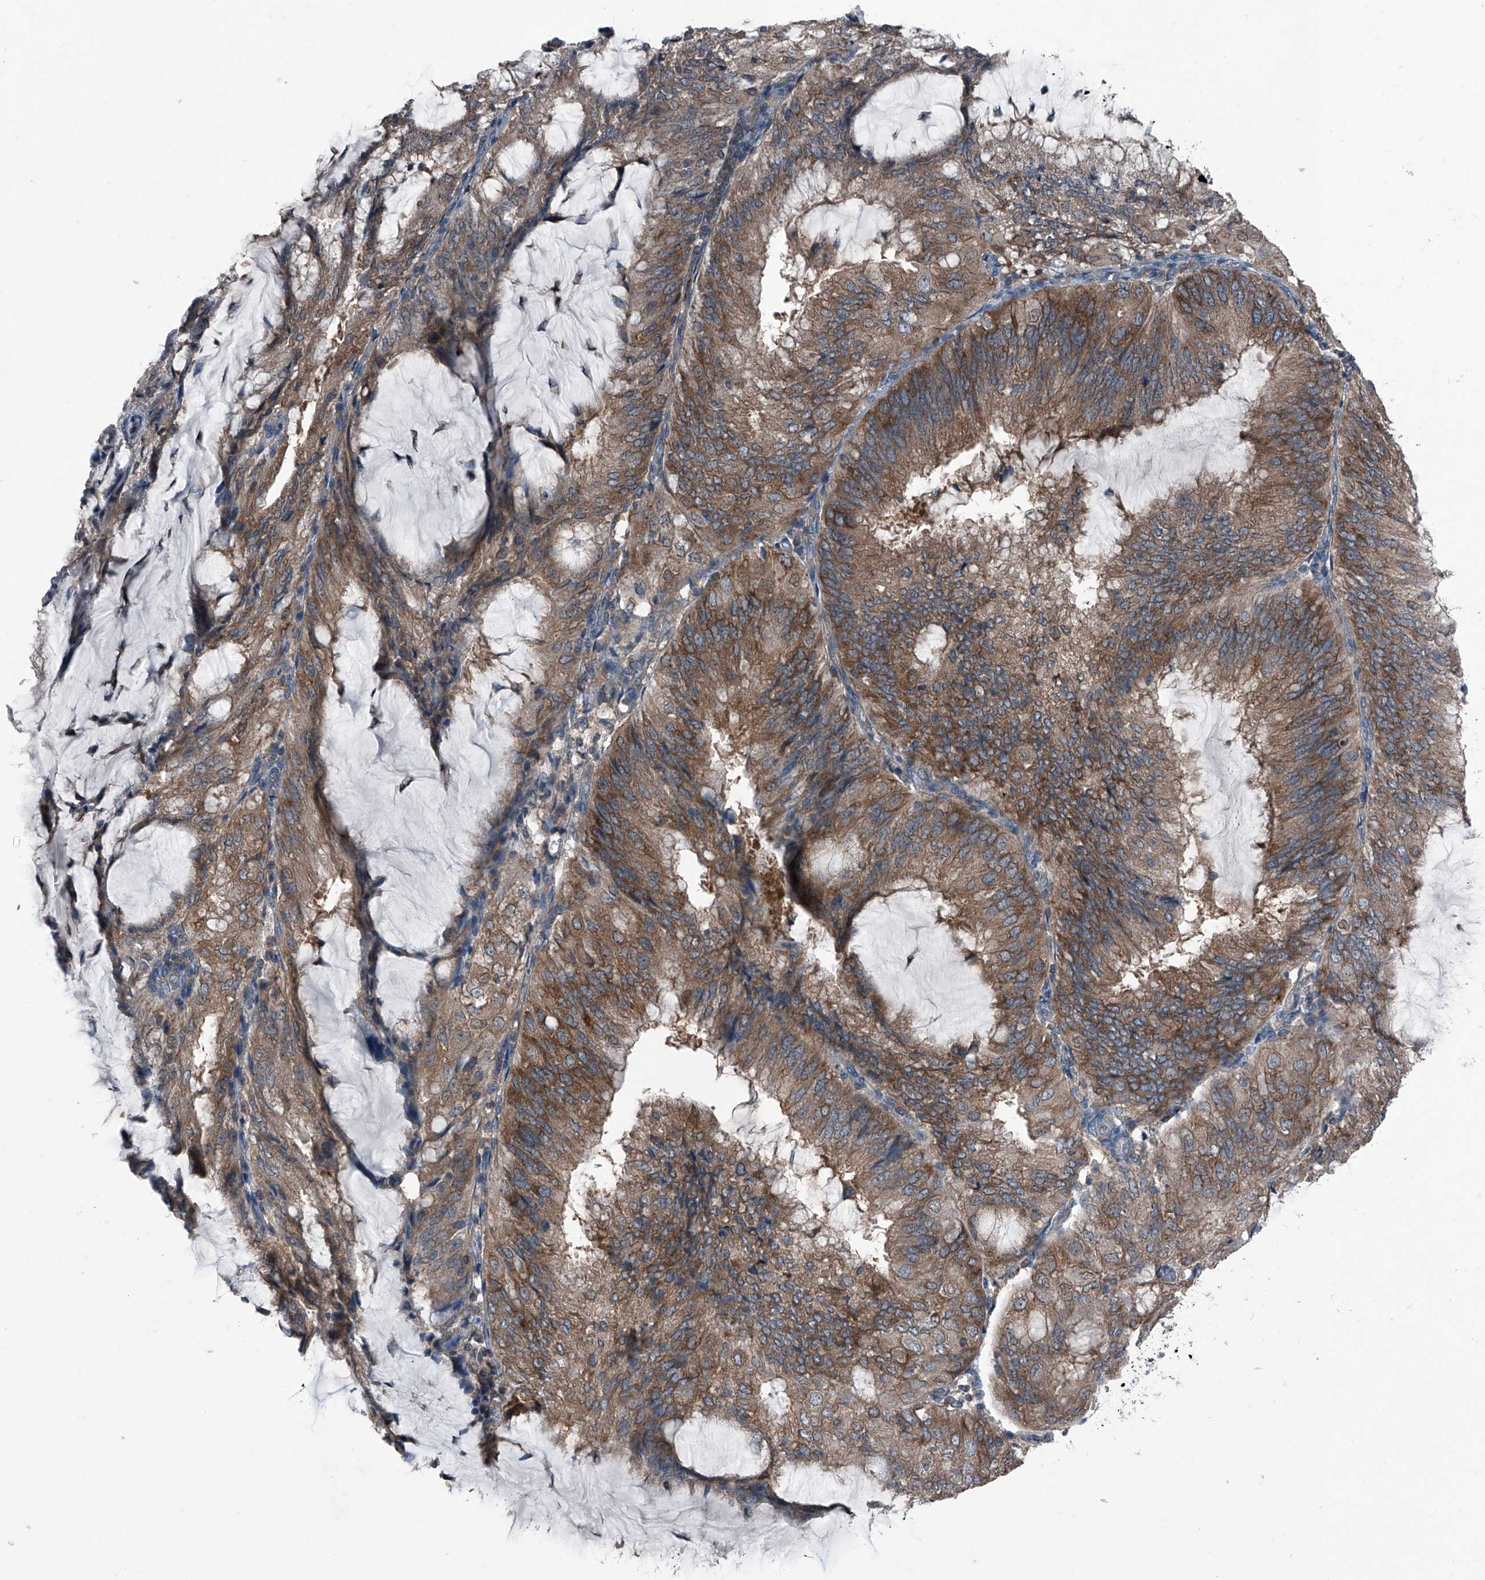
{"staining": {"intensity": "moderate", "quantity": ">75%", "location": "cytoplasmic/membranous"}, "tissue": "endometrial cancer", "cell_type": "Tumor cells", "image_type": "cancer", "snomed": [{"axis": "morphology", "description": "Adenocarcinoma, NOS"}, {"axis": "topography", "description": "Endometrium"}], "caption": "Immunohistochemistry (IHC) (DAB (3,3'-diaminobenzidine)) staining of human adenocarcinoma (endometrial) displays moderate cytoplasmic/membranous protein staining in approximately >75% of tumor cells. (DAB = brown stain, brightfield microscopy at high magnification).", "gene": "PIP5K1A", "patient": {"sex": "female", "age": 81}}